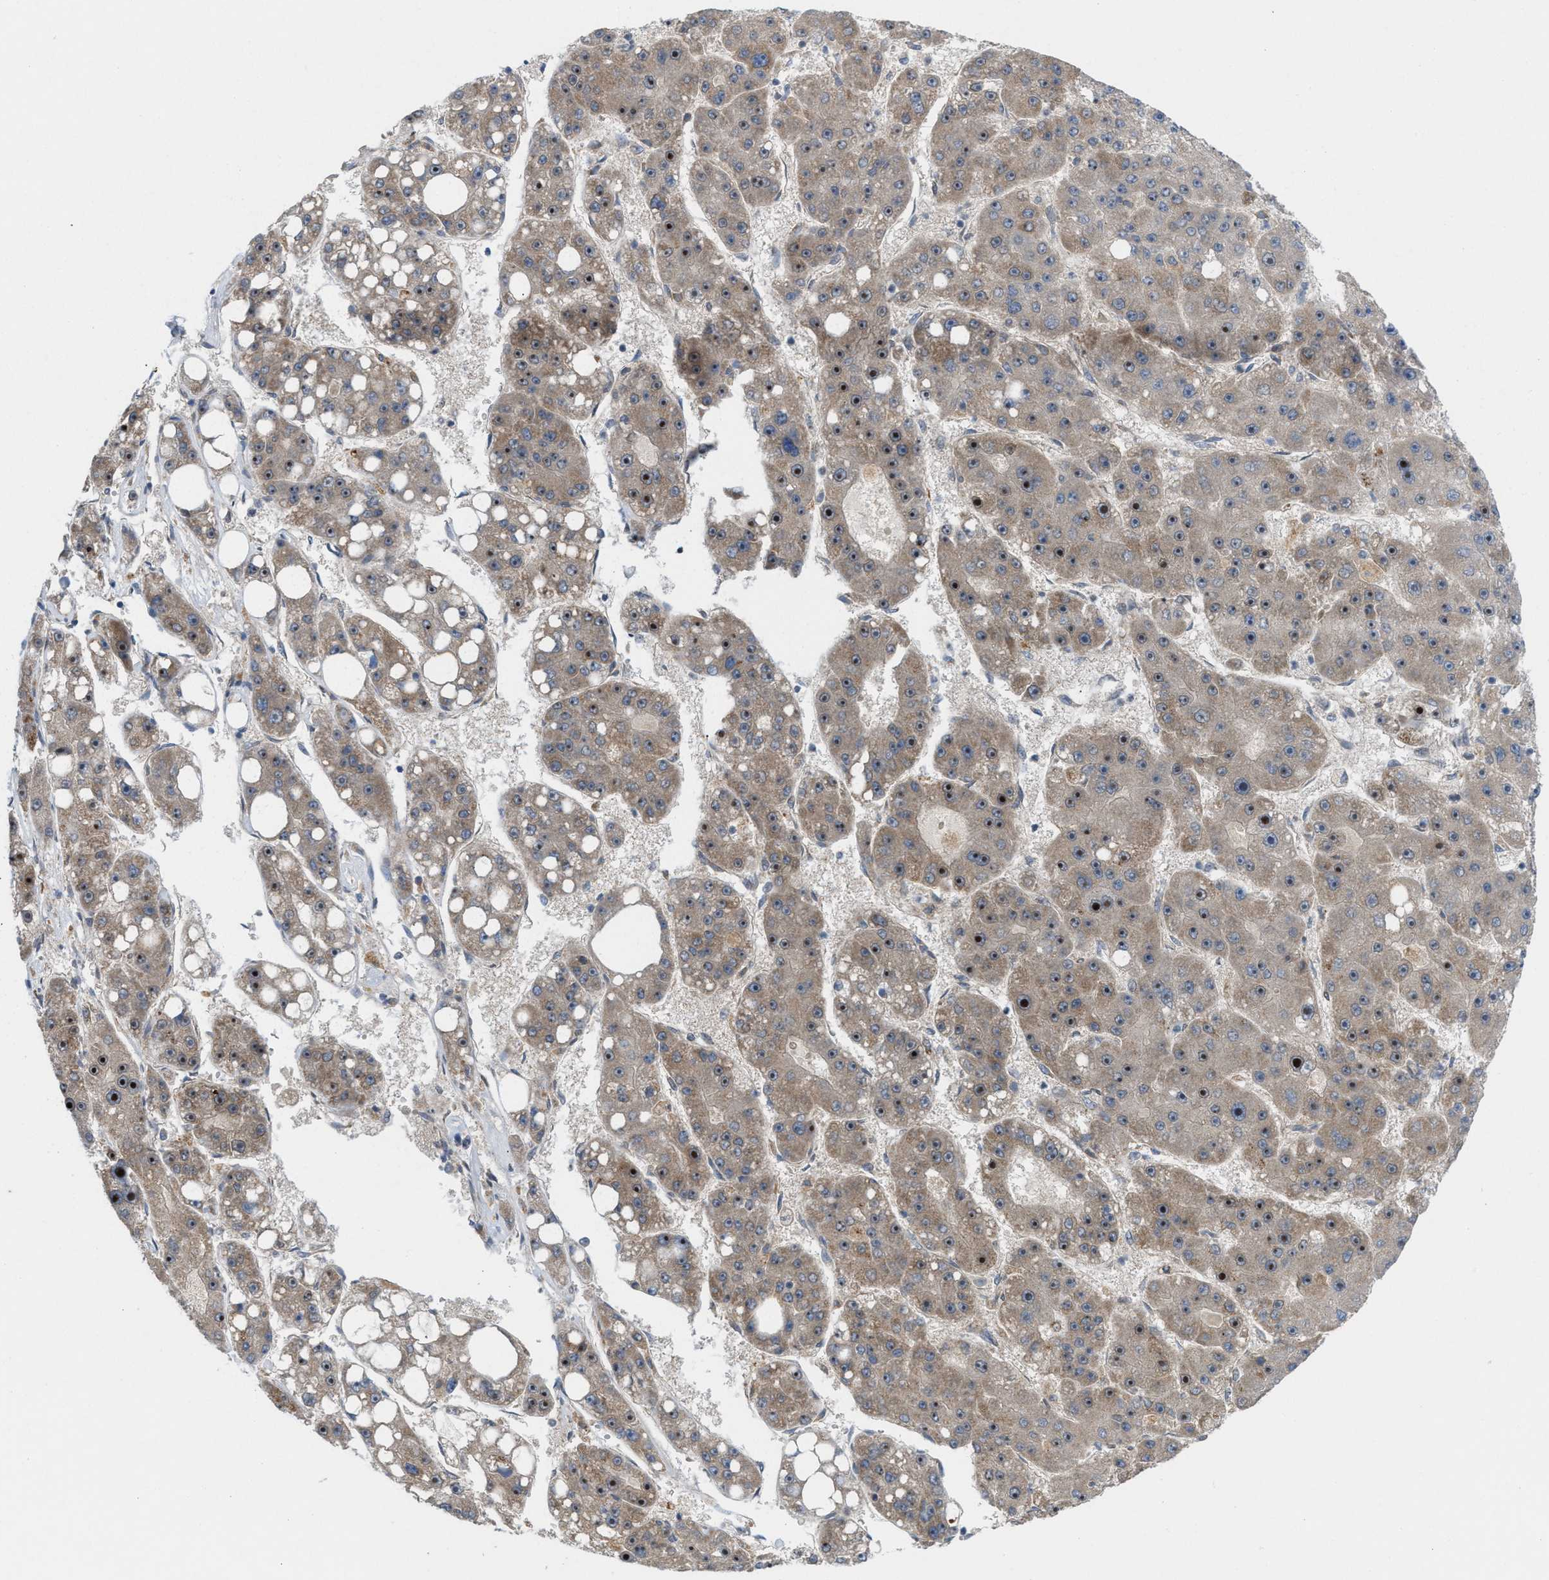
{"staining": {"intensity": "strong", "quantity": "25%-75%", "location": "cytoplasmic/membranous,nuclear"}, "tissue": "liver cancer", "cell_type": "Tumor cells", "image_type": "cancer", "snomed": [{"axis": "morphology", "description": "Carcinoma, Hepatocellular, NOS"}, {"axis": "topography", "description": "Liver"}], "caption": "Liver cancer tissue displays strong cytoplasmic/membranous and nuclear expression in about 25%-75% of tumor cells Ihc stains the protein in brown and the nuclei are stained blue.", "gene": "CYB5D1", "patient": {"sex": "female", "age": 61}}